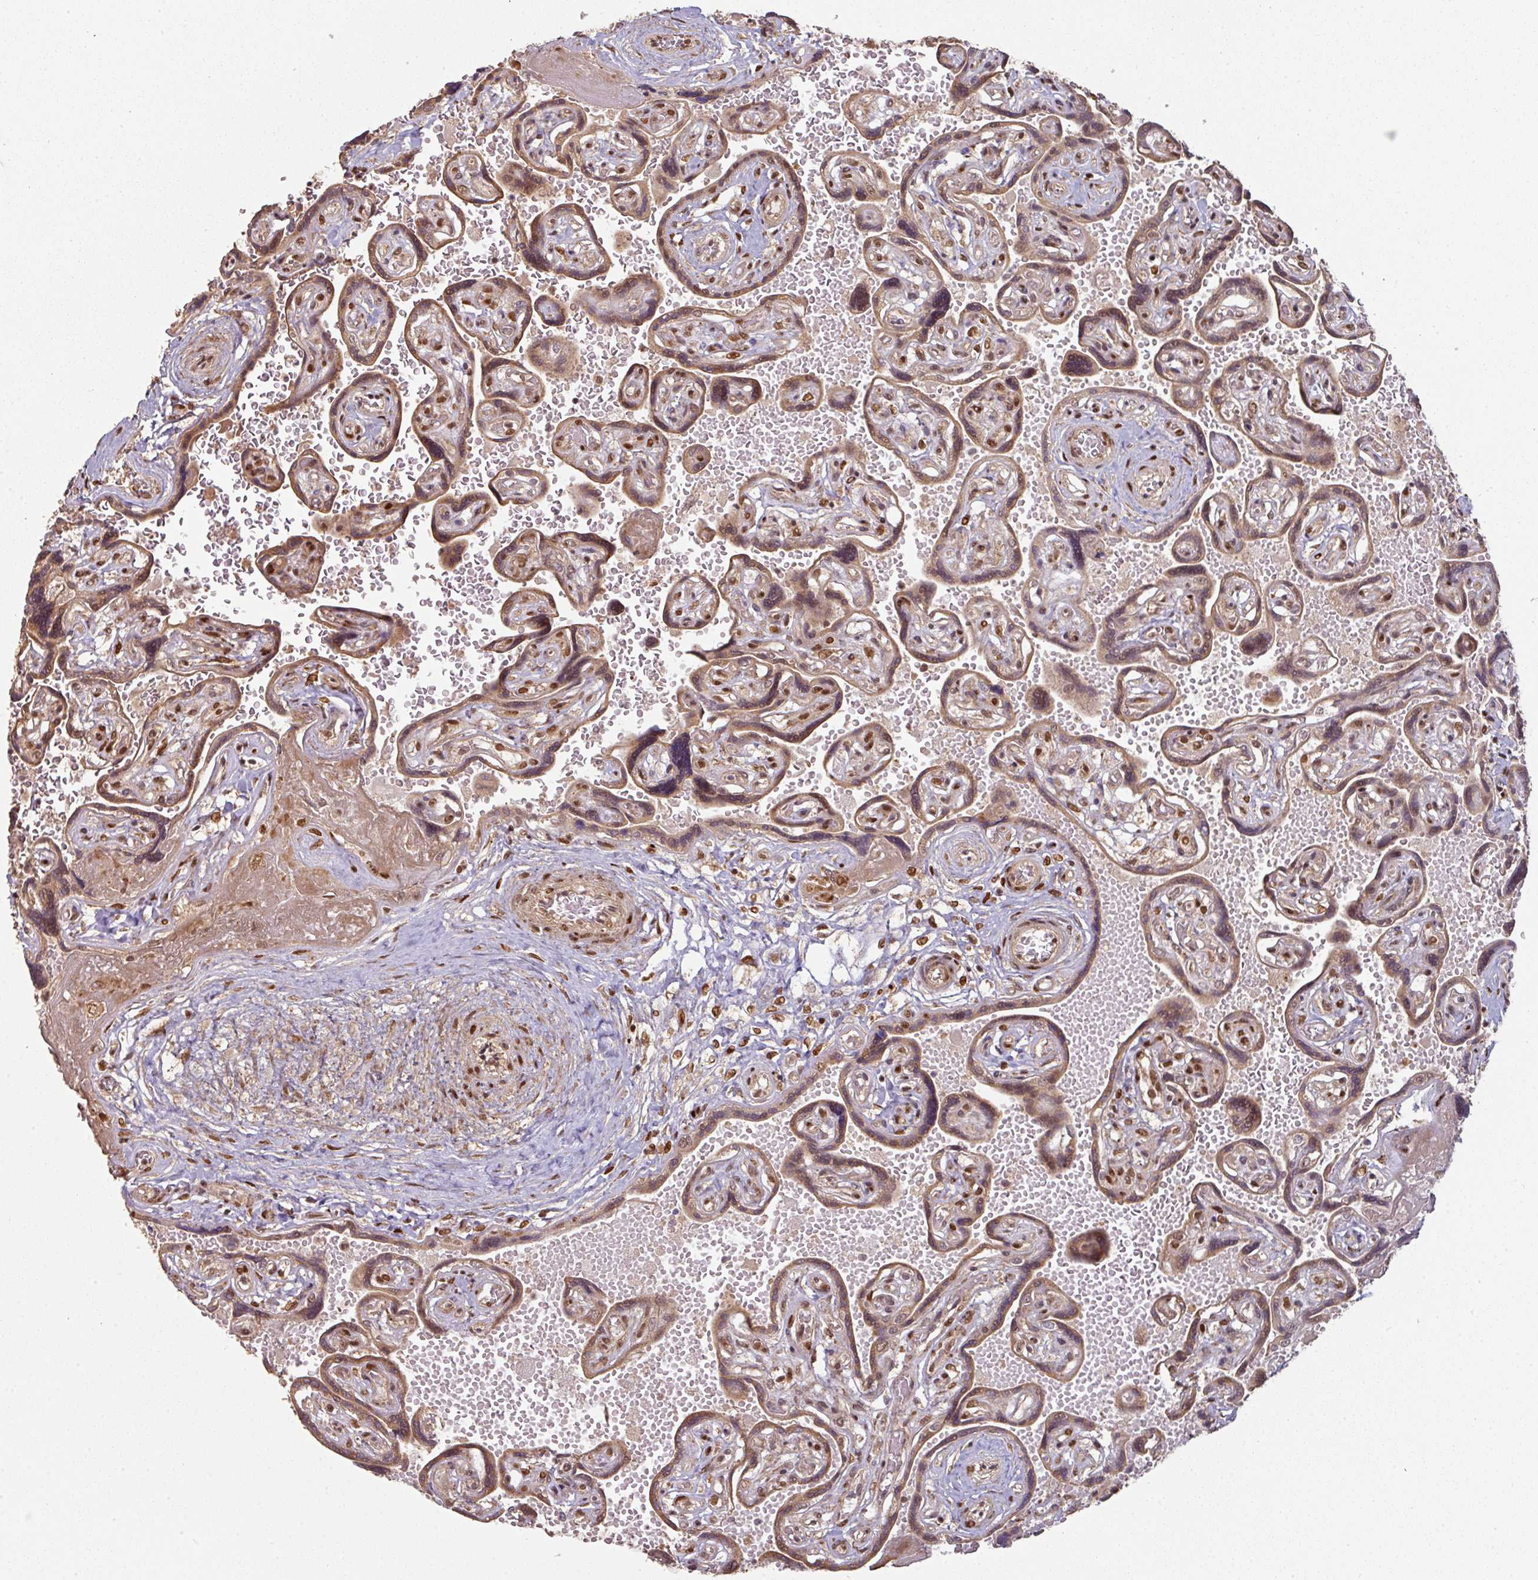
{"staining": {"intensity": "moderate", "quantity": ">75%", "location": "cytoplasmic/membranous,nuclear"}, "tissue": "placenta", "cell_type": "Trophoblastic cells", "image_type": "normal", "snomed": [{"axis": "morphology", "description": "Normal tissue, NOS"}, {"axis": "topography", "description": "Placenta"}], "caption": "Immunohistochemistry (IHC) image of normal placenta: human placenta stained using IHC shows medium levels of moderate protein expression localized specifically in the cytoplasmic/membranous,nuclear of trophoblastic cells, appearing as a cytoplasmic/membranous,nuclear brown color.", "gene": "SIK3", "patient": {"sex": "female", "age": 32}}